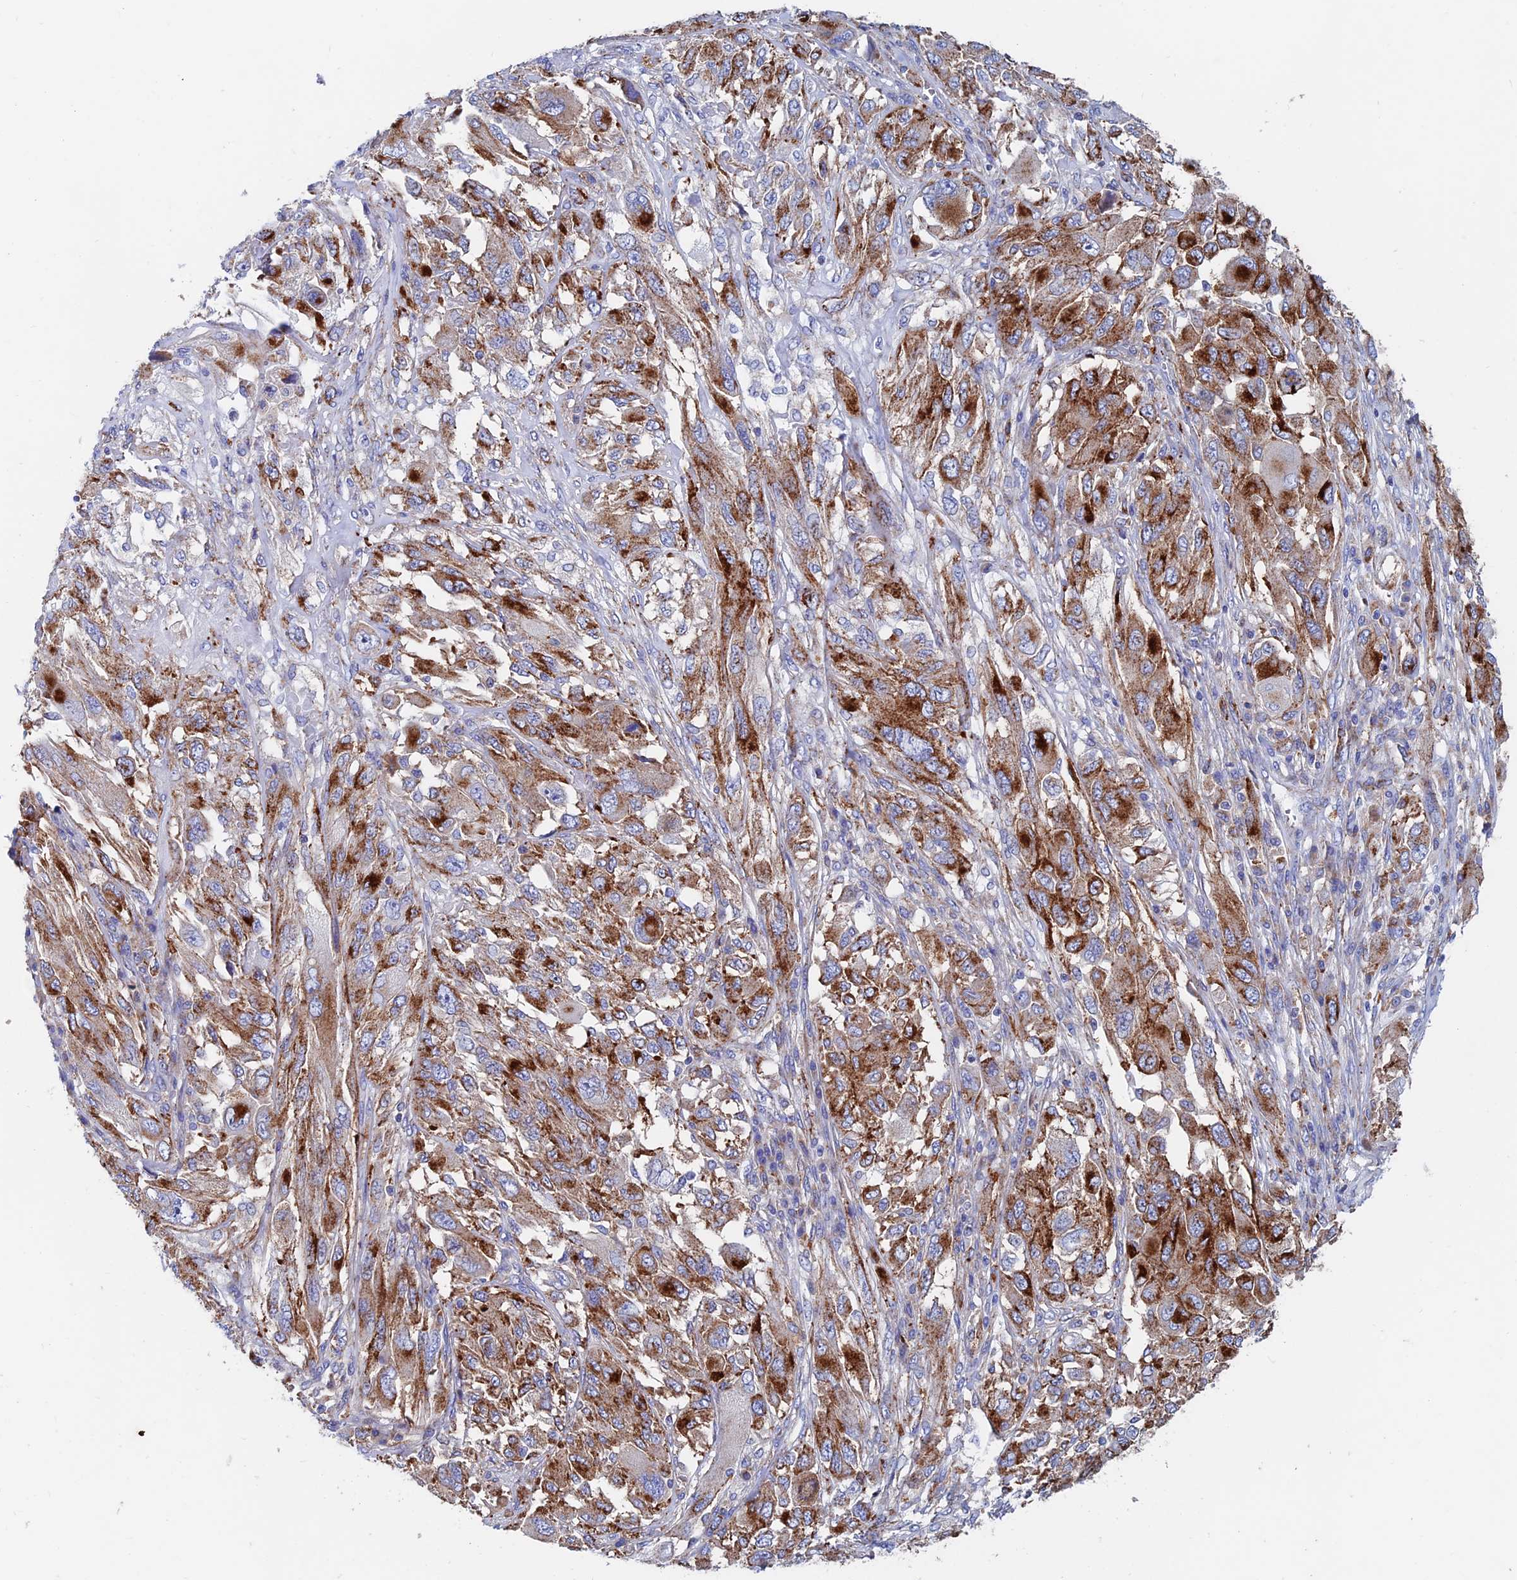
{"staining": {"intensity": "strong", "quantity": ">75%", "location": "cytoplasmic/membranous"}, "tissue": "melanoma", "cell_type": "Tumor cells", "image_type": "cancer", "snomed": [{"axis": "morphology", "description": "Malignant melanoma, NOS"}, {"axis": "topography", "description": "Skin"}], "caption": "Human melanoma stained with a brown dye exhibits strong cytoplasmic/membranous positive positivity in about >75% of tumor cells.", "gene": "SPNS1", "patient": {"sex": "female", "age": 91}}